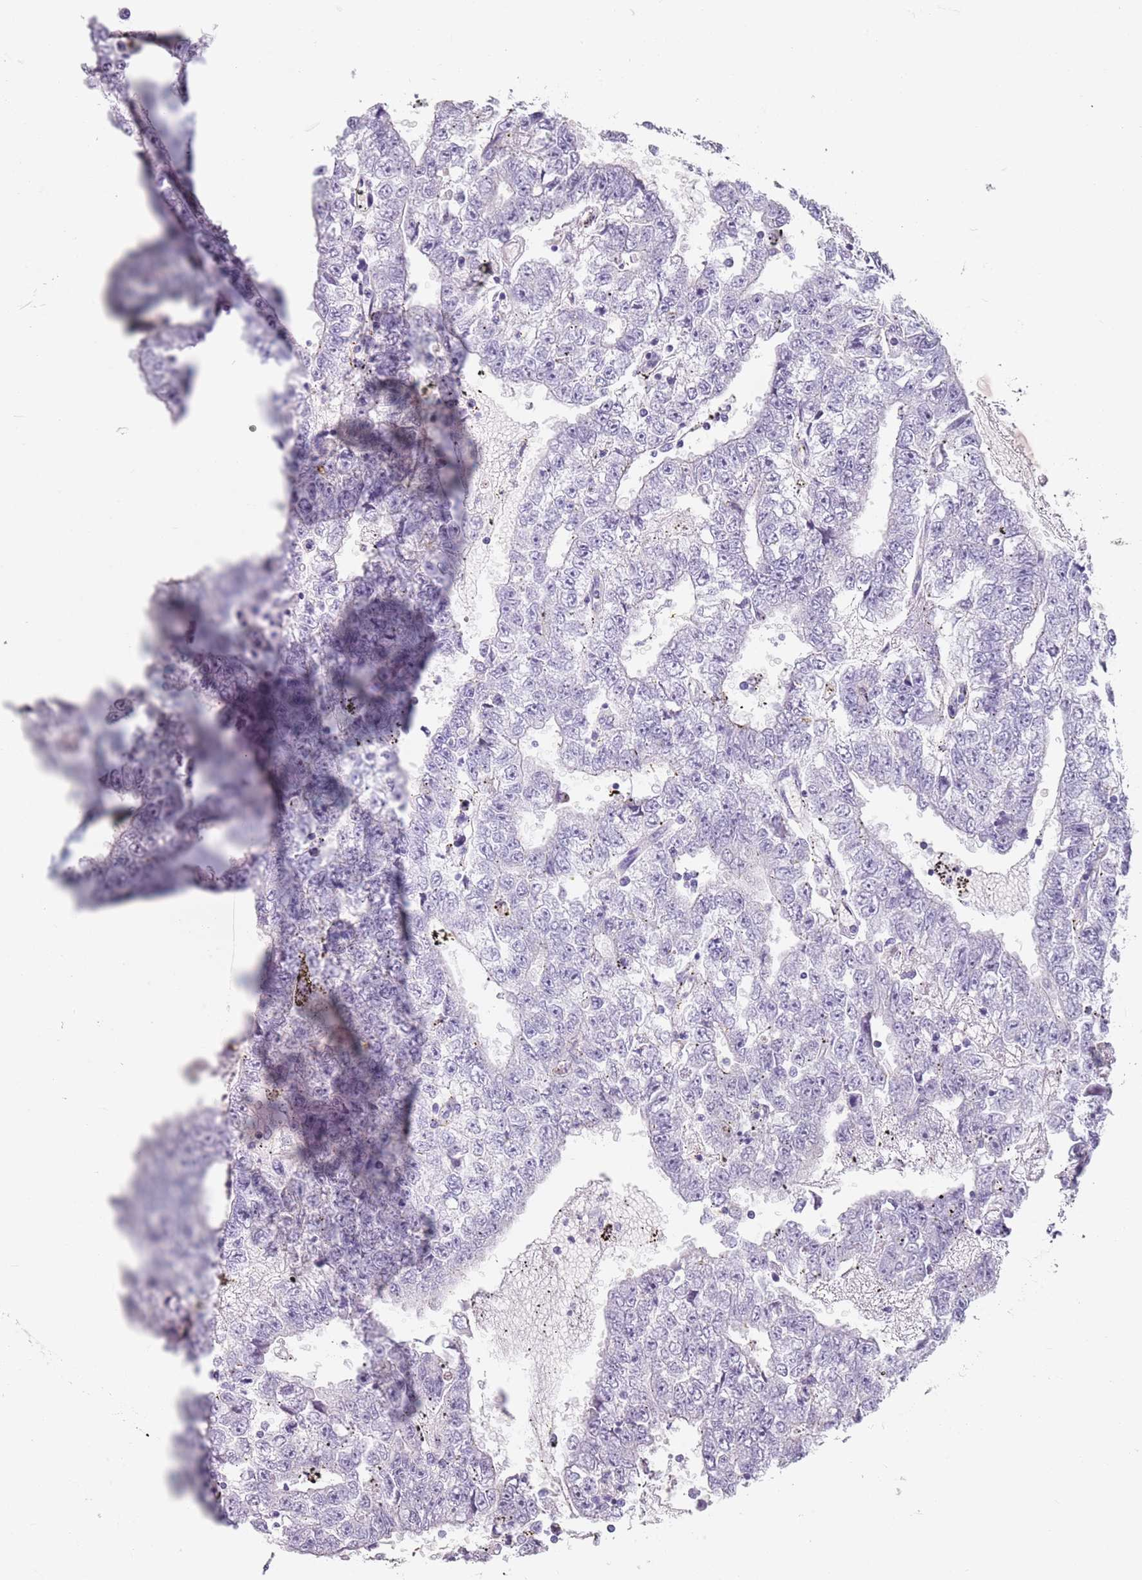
{"staining": {"intensity": "negative", "quantity": "none", "location": "none"}, "tissue": "testis cancer", "cell_type": "Tumor cells", "image_type": "cancer", "snomed": [{"axis": "morphology", "description": "Carcinoma, Embryonal, NOS"}, {"axis": "topography", "description": "Testis"}], "caption": "This histopathology image is of testis embryonal carcinoma stained with IHC to label a protein in brown with the nuclei are counter-stained blue. There is no expression in tumor cells. Brightfield microscopy of IHC stained with DAB (3,3'-diaminobenzidine) (brown) and hematoxylin (blue), captured at high magnification.", "gene": "SPESP1", "patient": {"sex": "male", "age": 25}}